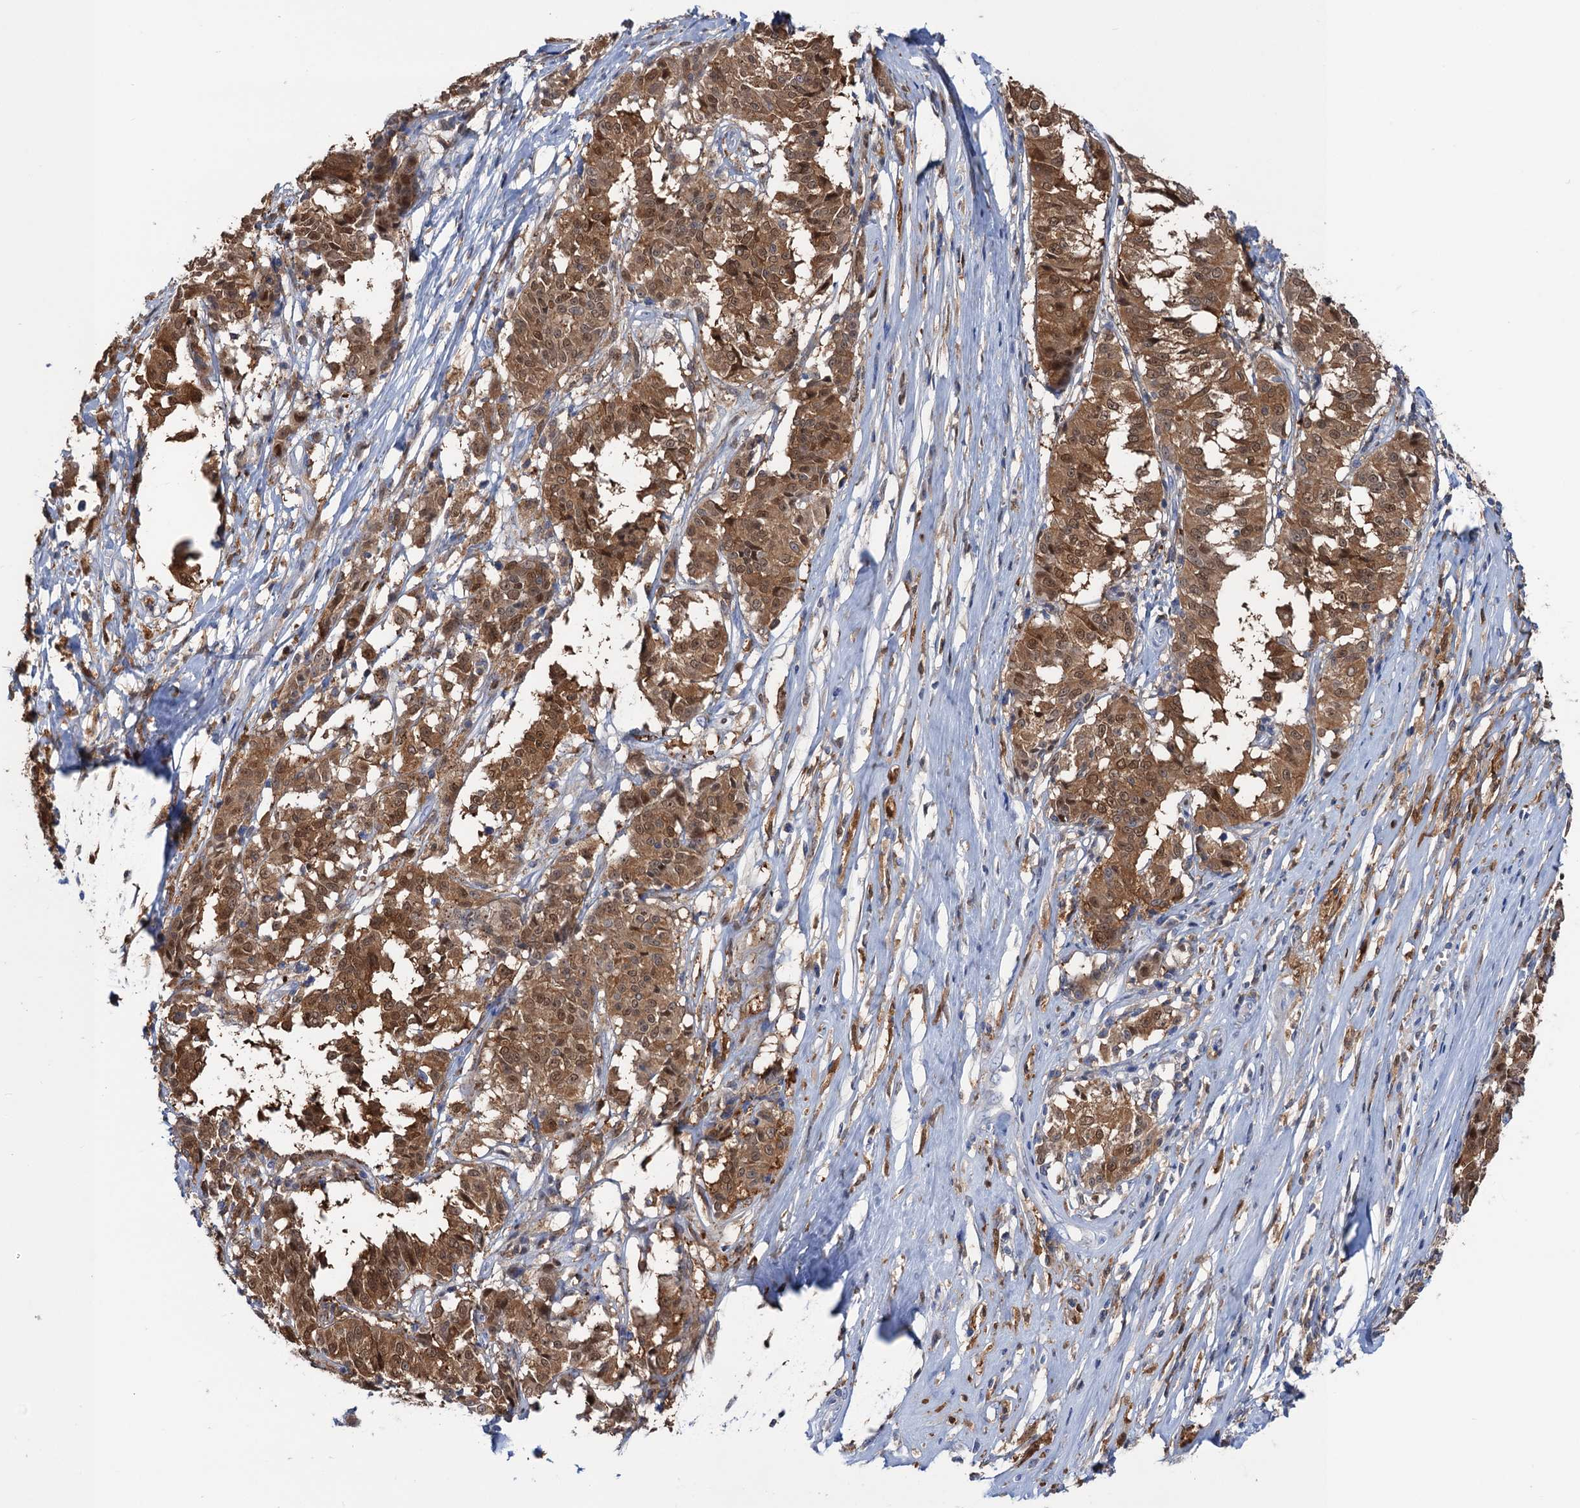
{"staining": {"intensity": "moderate", "quantity": ">75%", "location": "cytoplasmic/membranous,nuclear"}, "tissue": "melanoma", "cell_type": "Tumor cells", "image_type": "cancer", "snomed": [{"axis": "morphology", "description": "Malignant melanoma, NOS"}, {"axis": "topography", "description": "Skin"}], "caption": "Melanoma stained with a protein marker displays moderate staining in tumor cells.", "gene": "FAH", "patient": {"sex": "female", "age": 72}}